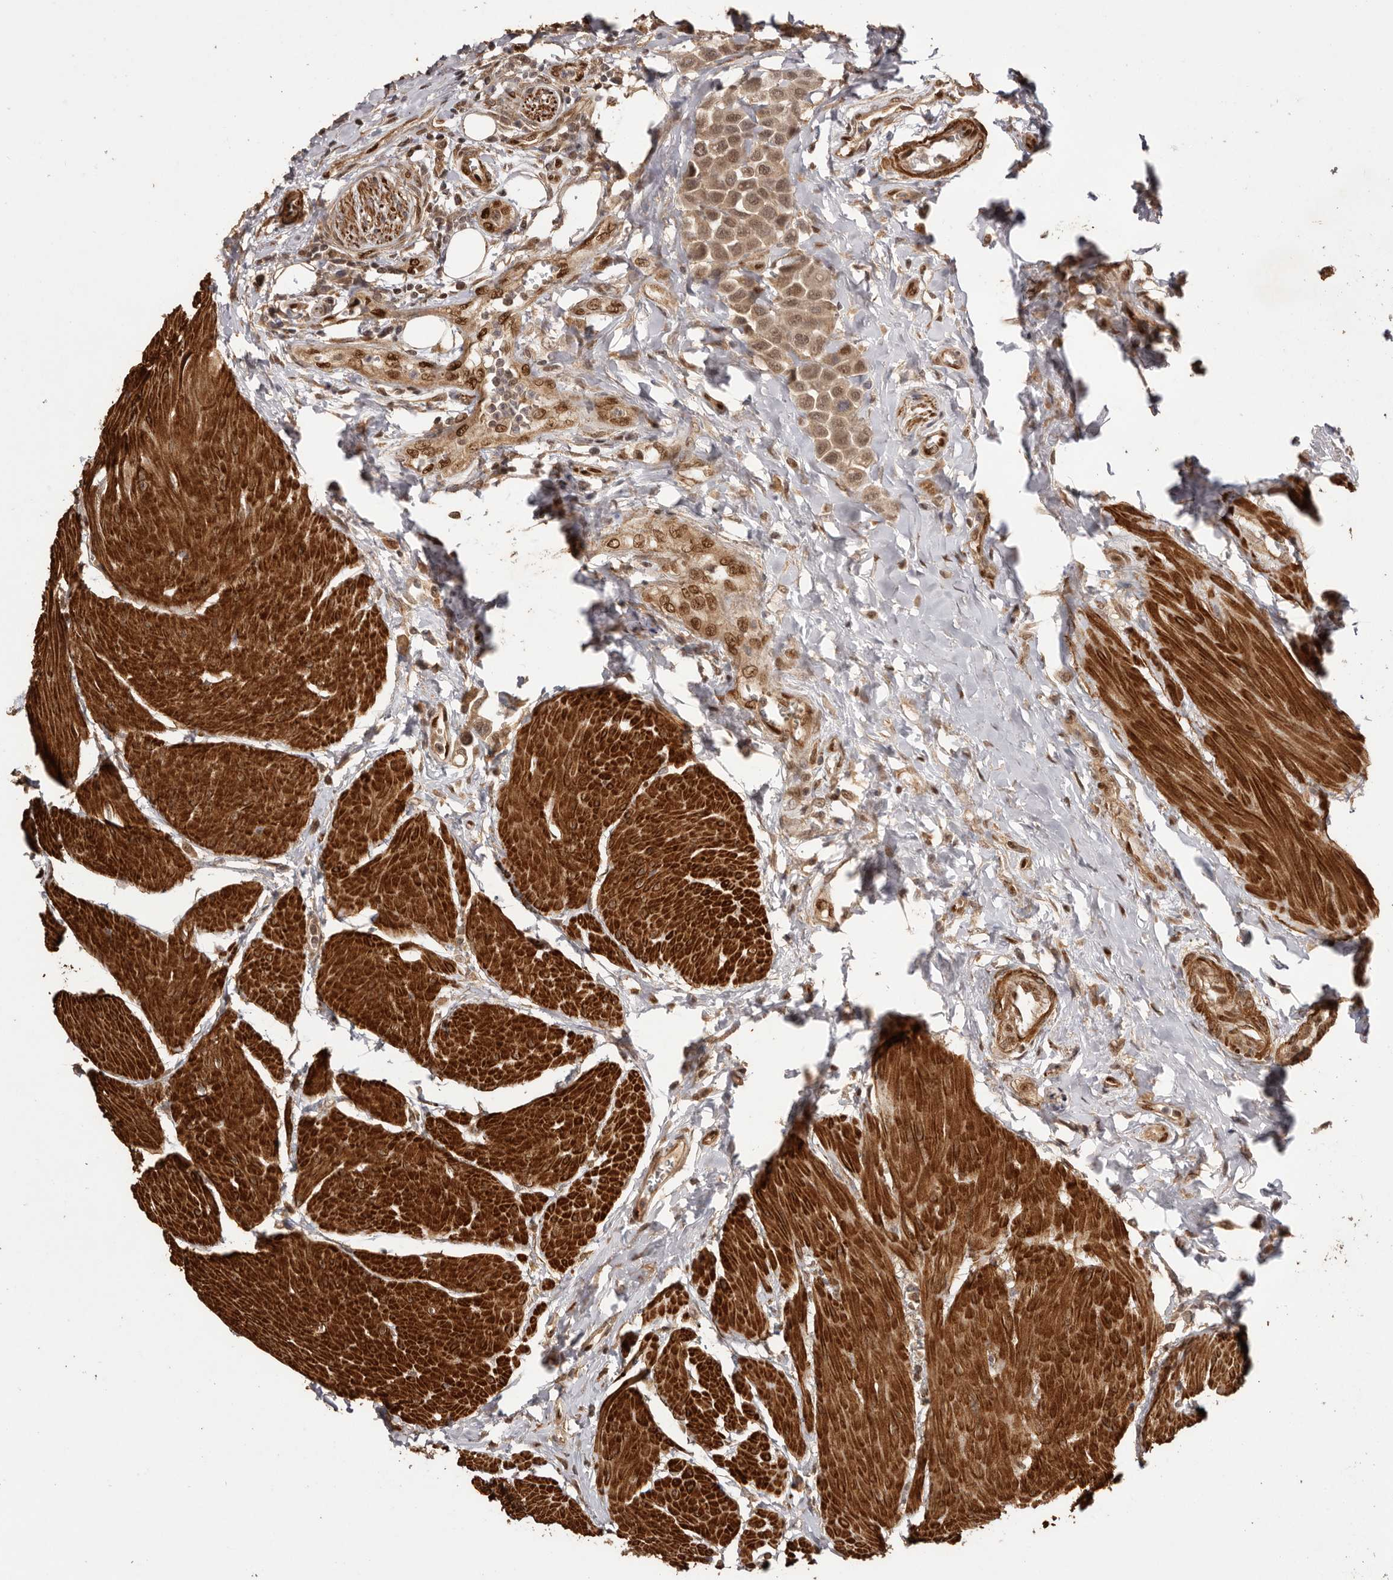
{"staining": {"intensity": "weak", "quantity": ">75%", "location": "cytoplasmic/membranous,nuclear"}, "tissue": "urothelial cancer", "cell_type": "Tumor cells", "image_type": "cancer", "snomed": [{"axis": "morphology", "description": "Urothelial carcinoma, High grade"}, {"axis": "topography", "description": "Urinary bladder"}], "caption": "Tumor cells demonstrate low levels of weak cytoplasmic/membranous and nuclear positivity in approximately >75% of cells in urothelial carcinoma (high-grade). Immunohistochemistry stains the protein of interest in brown and the nuclei are stained blue.", "gene": "UBR2", "patient": {"sex": "male", "age": 50}}